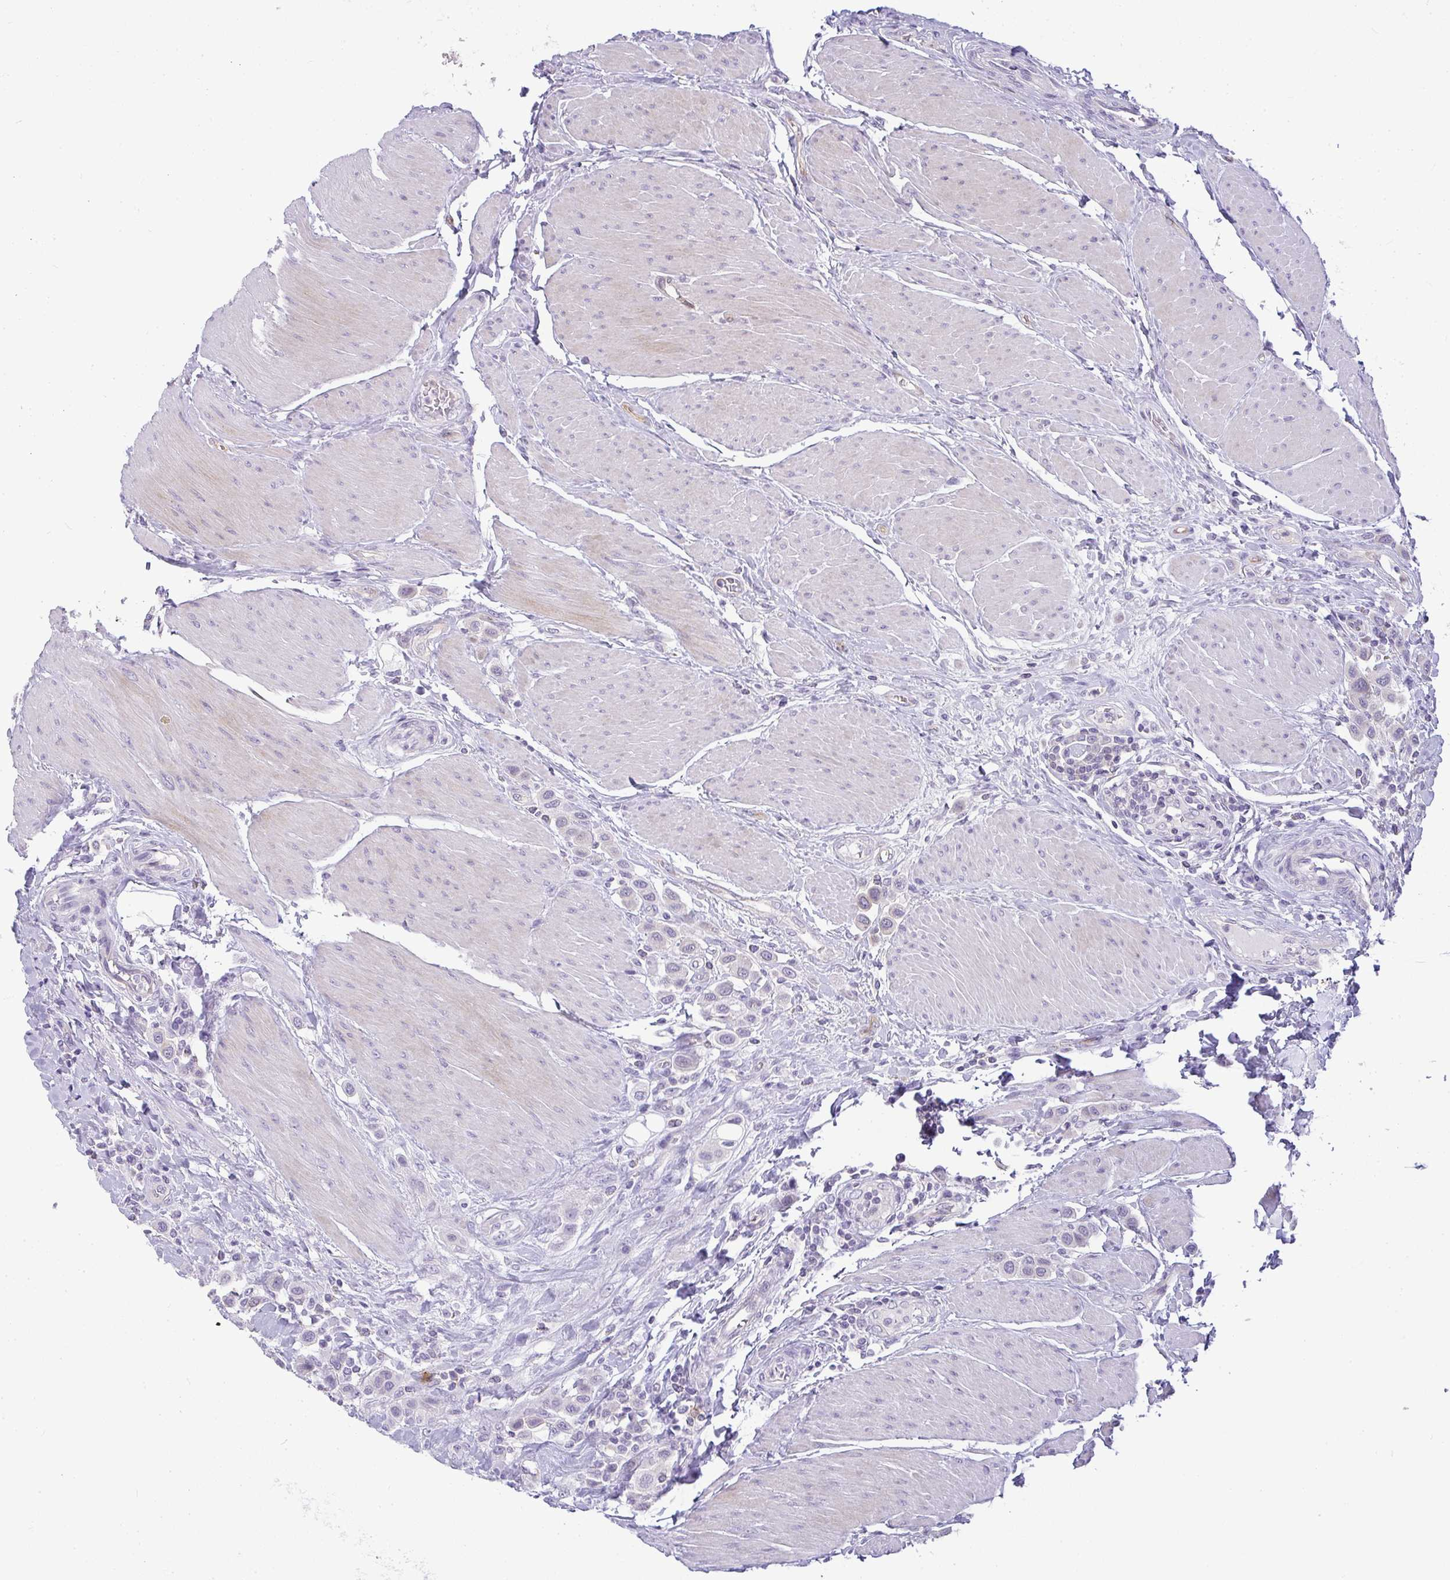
{"staining": {"intensity": "negative", "quantity": "none", "location": "none"}, "tissue": "urothelial cancer", "cell_type": "Tumor cells", "image_type": "cancer", "snomed": [{"axis": "morphology", "description": "Urothelial carcinoma, High grade"}, {"axis": "topography", "description": "Urinary bladder"}], "caption": "Immunohistochemistry micrograph of neoplastic tissue: urothelial carcinoma (high-grade) stained with DAB demonstrates no significant protein expression in tumor cells.", "gene": "LIPE", "patient": {"sex": "male", "age": 50}}